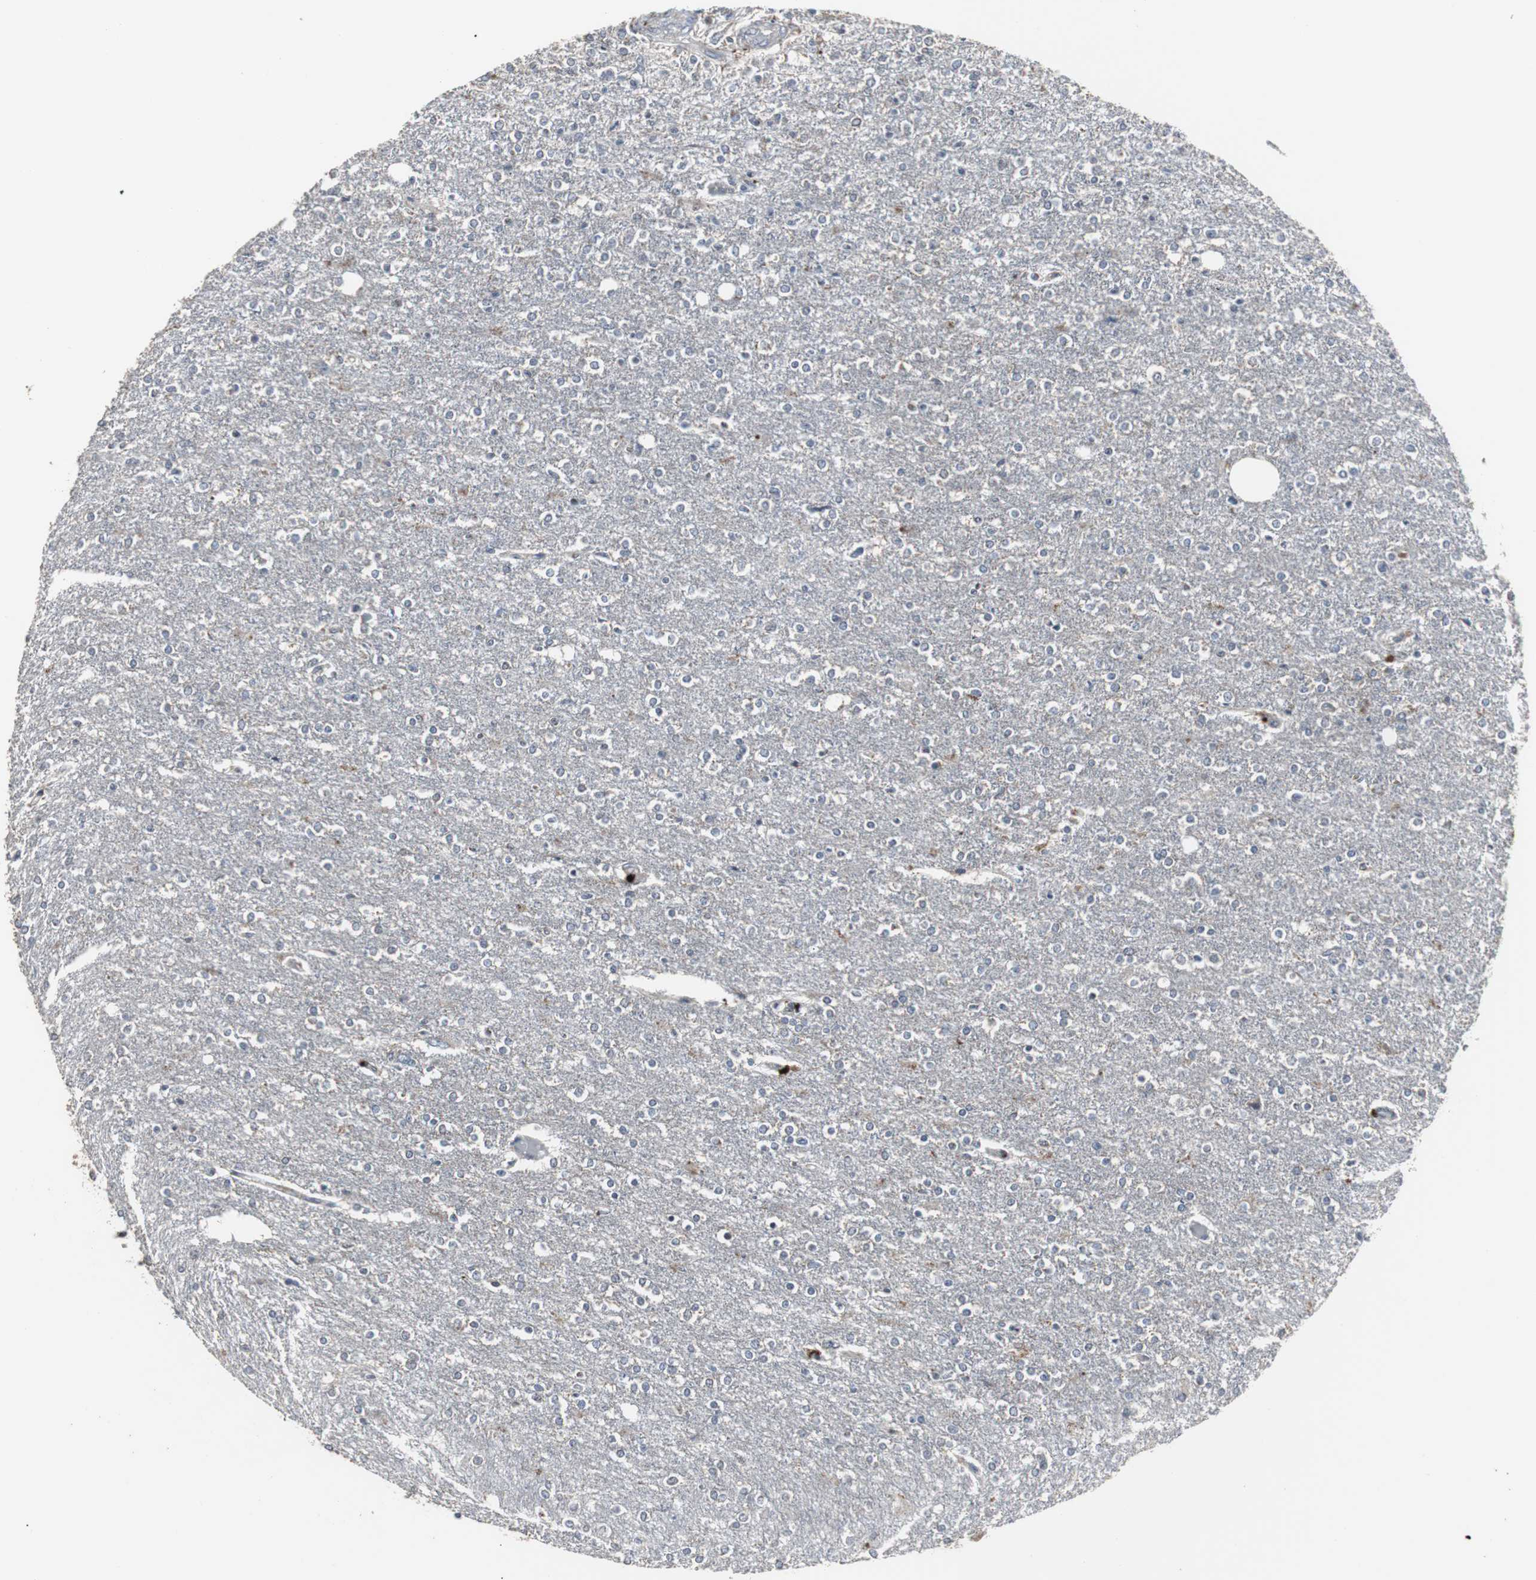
{"staining": {"intensity": "negative", "quantity": "none", "location": "none"}, "tissue": "glioma", "cell_type": "Tumor cells", "image_type": "cancer", "snomed": [{"axis": "morphology", "description": "Glioma, malignant, High grade"}, {"axis": "topography", "description": "Cerebral cortex"}], "caption": "Human malignant glioma (high-grade) stained for a protein using immunohistochemistry (IHC) displays no positivity in tumor cells.", "gene": "ACAA1", "patient": {"sex": "male", "age": 76}}